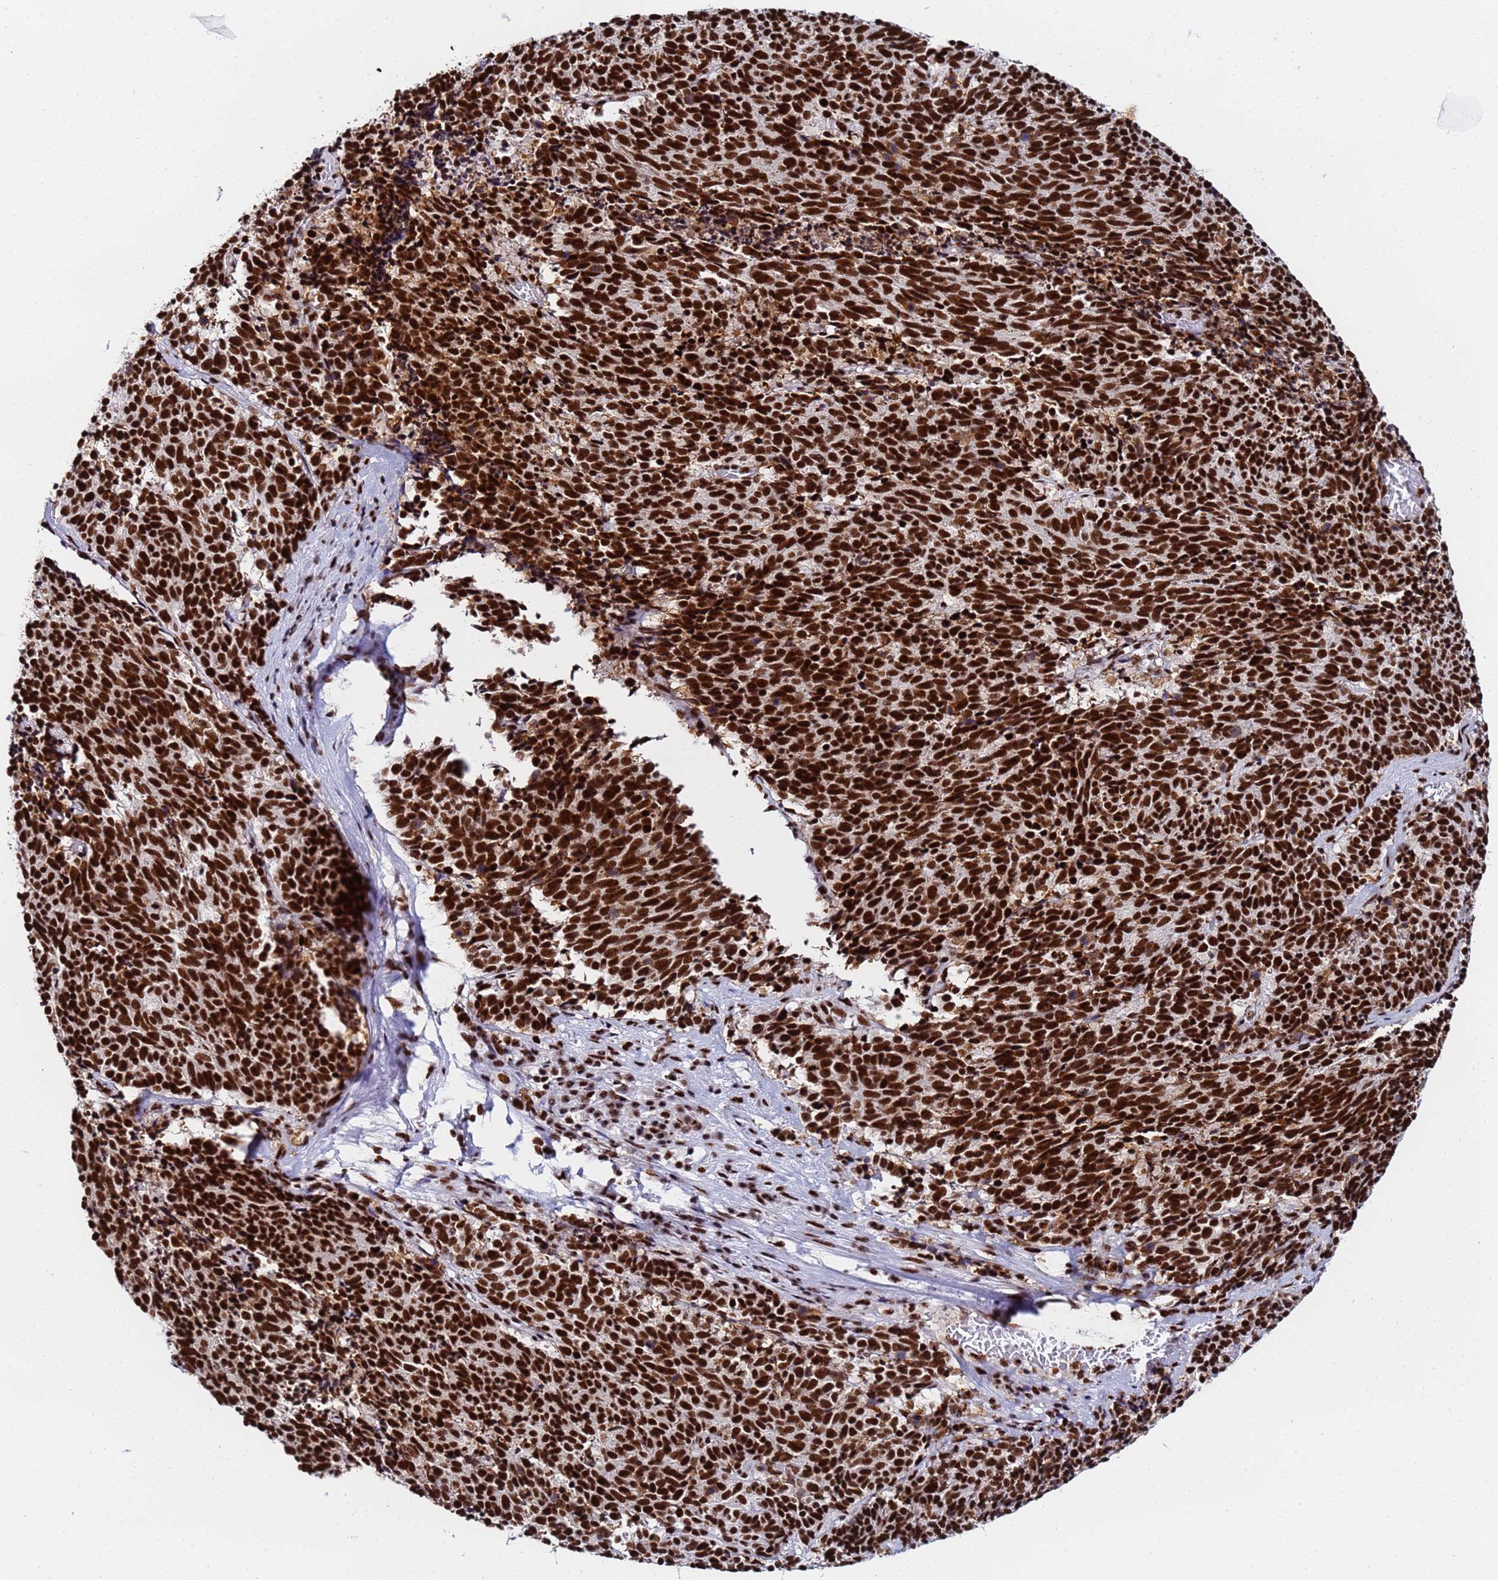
{"staining": {"intensity": "strong", "quantity": ">75%", "location": "nuclear"}, "tissue": "cervical cancer", "cell_type": "Tumor cells", "image_type": "cancer", "snomed": [{"axis": "morphology", "description": "Squamous cell carcinoma, NOS"}, {"axis": "topography", "description": "Cervix"}], "caption": "Protein expression analysis of cervical squamous cell carcinoma shows strong nuclear positivity in approximately >75% of tumor cells.", "gene": "SNRPA1", "patient": {"sex": "female", "age": 29}}